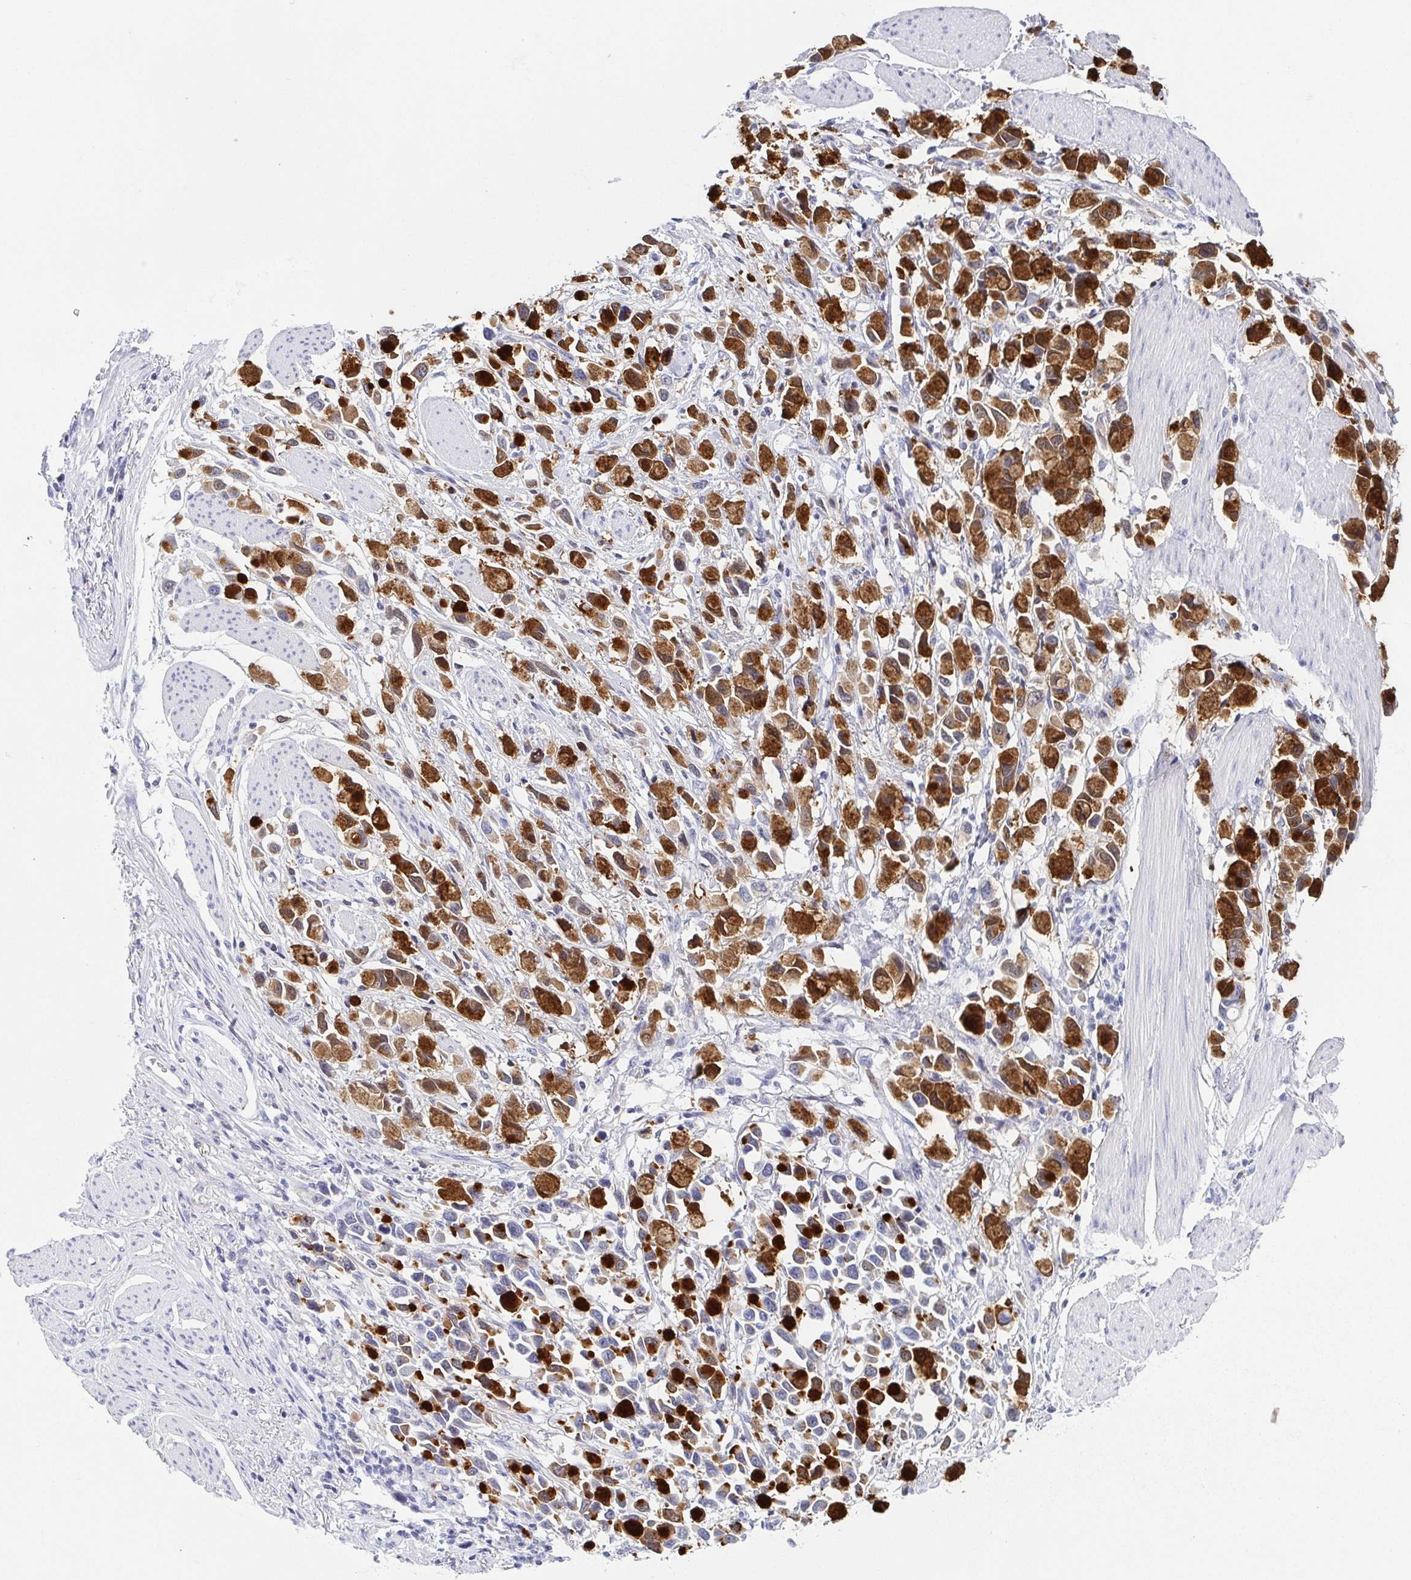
{"staining": {"intensity": "strong", "quantity": ">75%", "location": "cytoplasmic/membranous"}, "tissue": "stomach cancer", "cell_type": "Tumor cells", "image_type": "cancer", "snomed": [{"axis": "morphology", "description": "Adenocarcinoma, NOS"}, {"axis": "topography", "description": "Stomach"}], "caption": "High-power microscopy captured an IHC photomicrograph of stomach cancer (adenocarcinoma), revealing strong cytoplasmic/membranous staining in about >75% of tumor cells. The staining was performed using DAB to visualize the protein expression in brown, while the nuclei were stained in blue with hematoxylin (Magnification: 20x).", "gene": "REG4", "patient": {"sex": "female", "age": 81}}